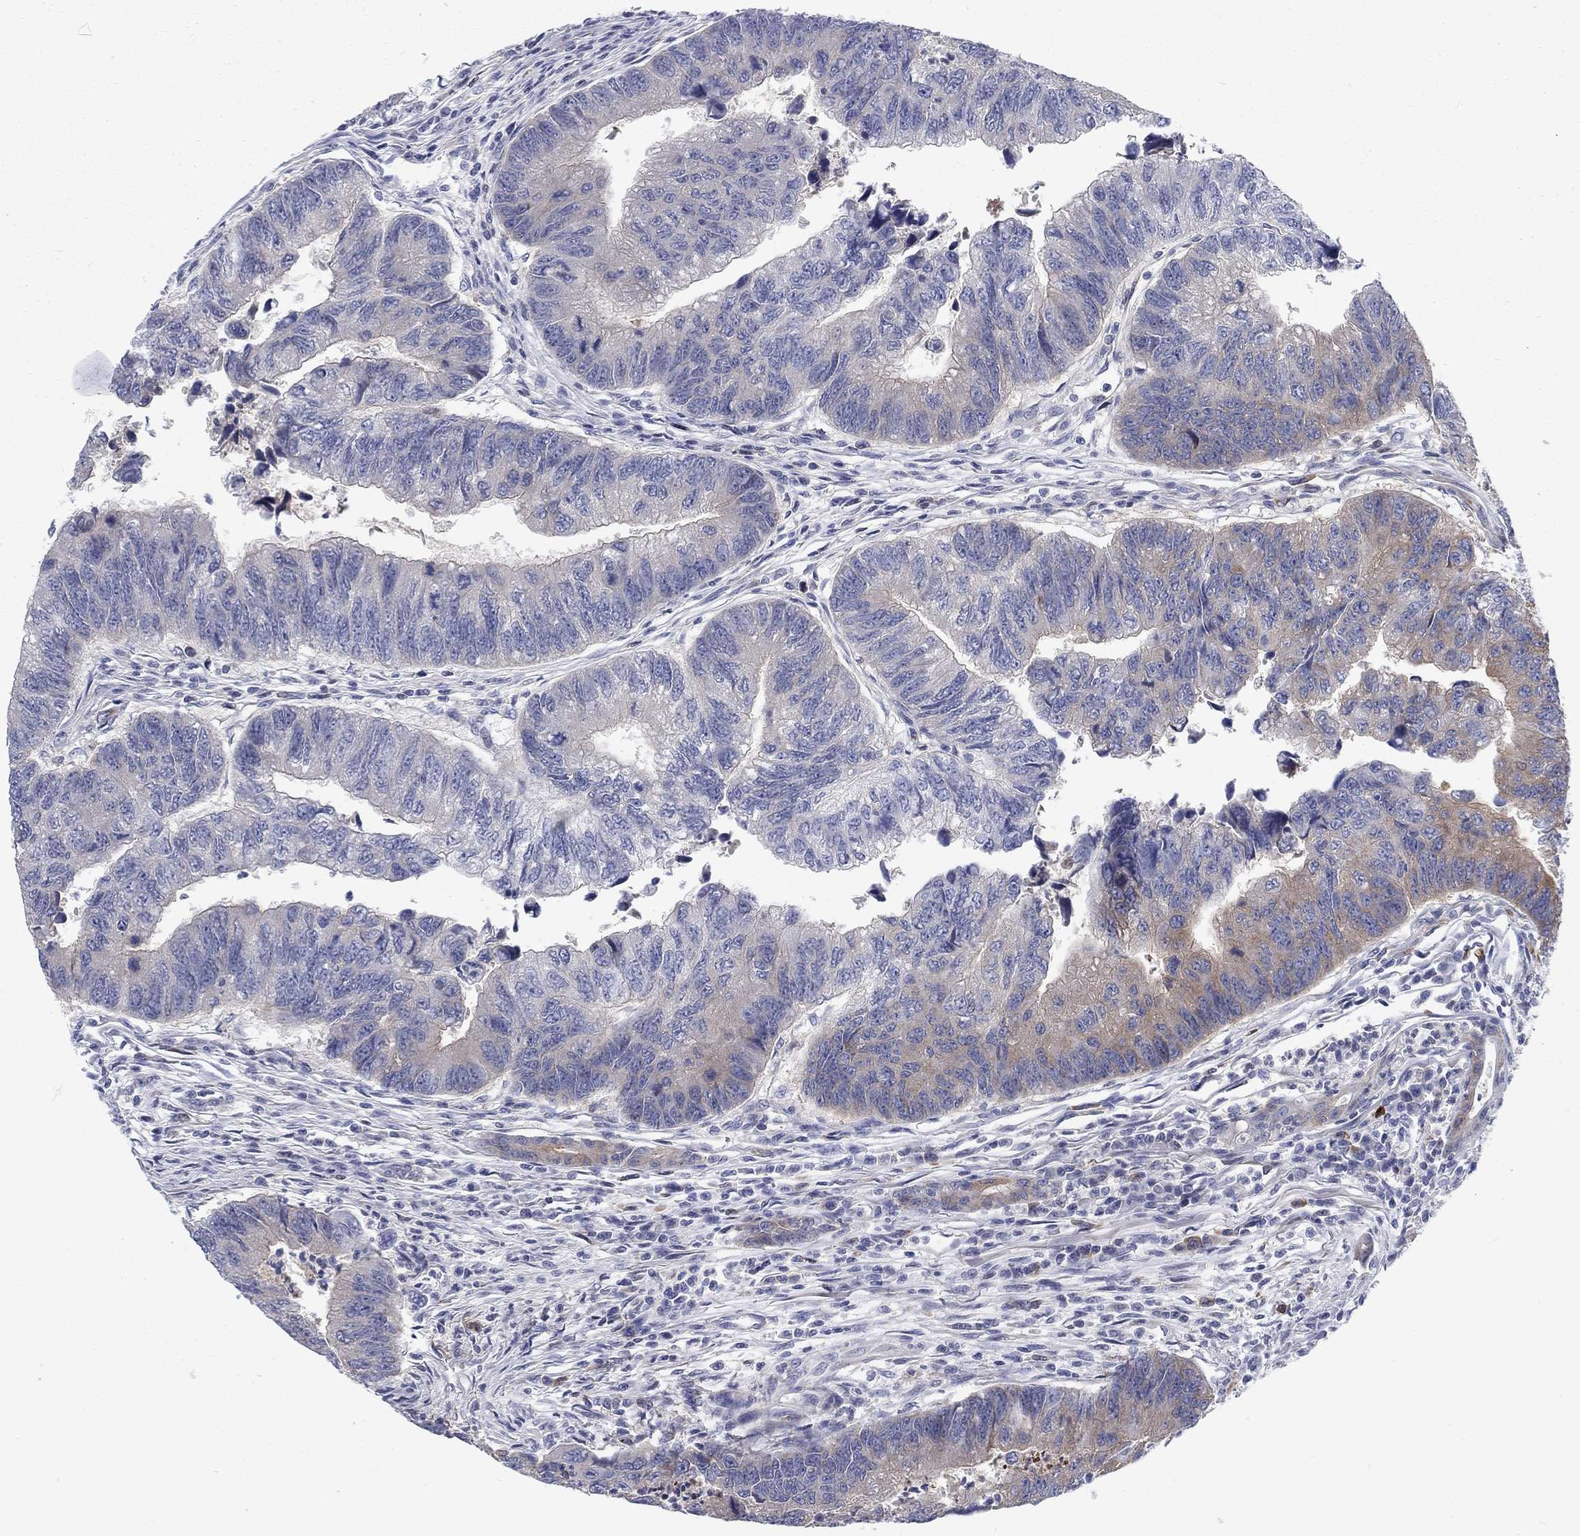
{"staining": {"intensity": "weak", "quantity": "<25%", "location": "cytoplasmic/membranous"}, "tissue": "colorectal cancer", "cell_type": "Tumor cells", "image_type": "cancer", "snomed": [{"axis": "morphology", "description": "Adenocarcinoma, NOS"}, {"axis": "topography", "description": "Colon"}], "caption": "Immunohistochemistry of colorectal cancer exhibits no expression in tumor cells.", "gene": "KIF15", "patient": {"sex": "female", "age": 65}}